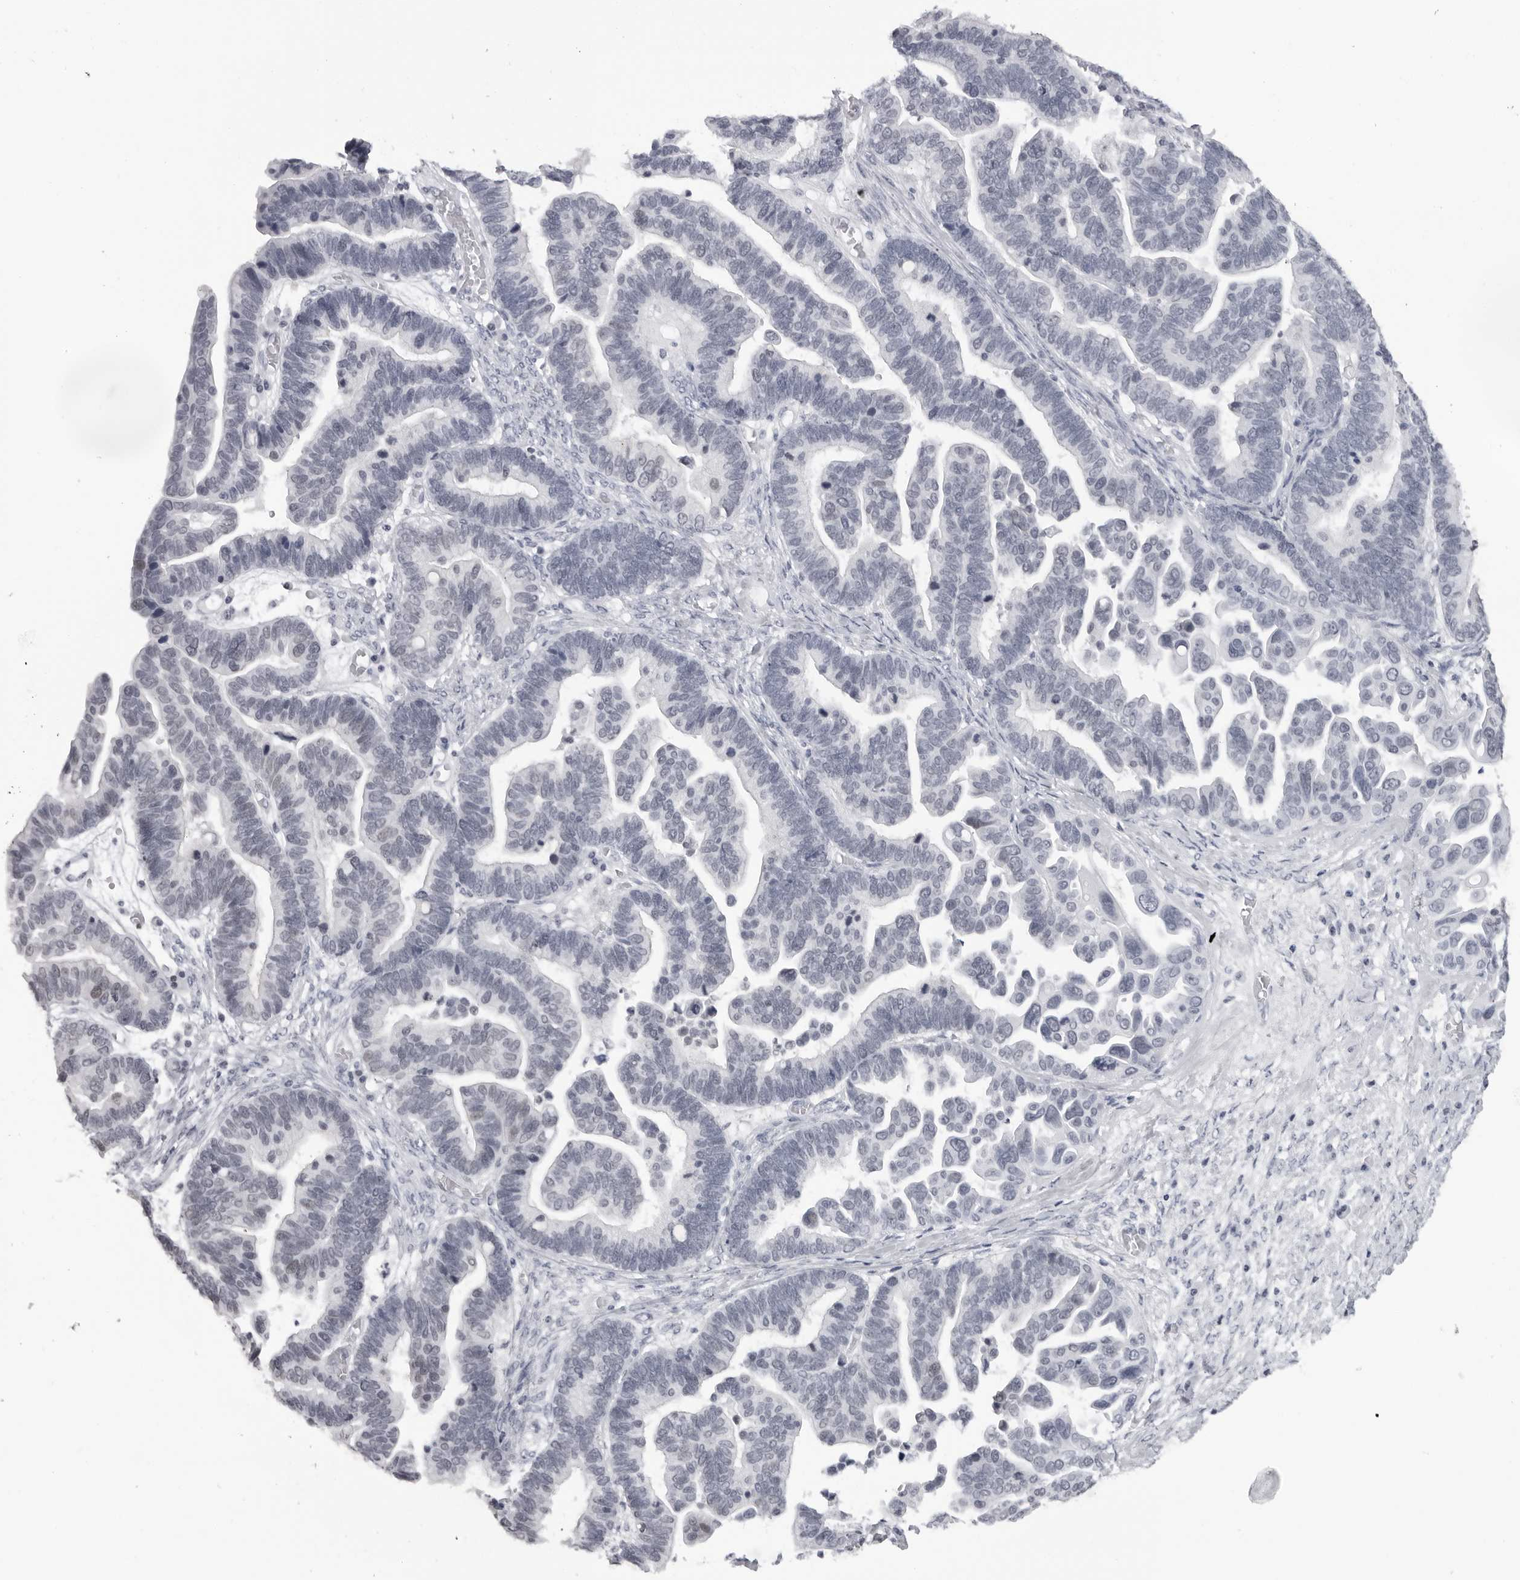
{"staining": {"intensity": "negative", "quantity": "none", "location": "none"}, "tissue": "ovarian cancer", "cell_type": "Tumor cells", "image_type": "cancer", "snomed": [{"axis": "morphology", "description": "Cystadenocarcinoma, serous, NOS"}, {"axis": "topography", "description": "Ovary"}], "caption": "Tumor cells are negative for protein expression in human ovarian cancer. (Brightfield microscopy of DAB immunohistochemistry (IHC) at high magnification).", "gene": "ESPN", "patient": {"sex": "female", "age": 56}}